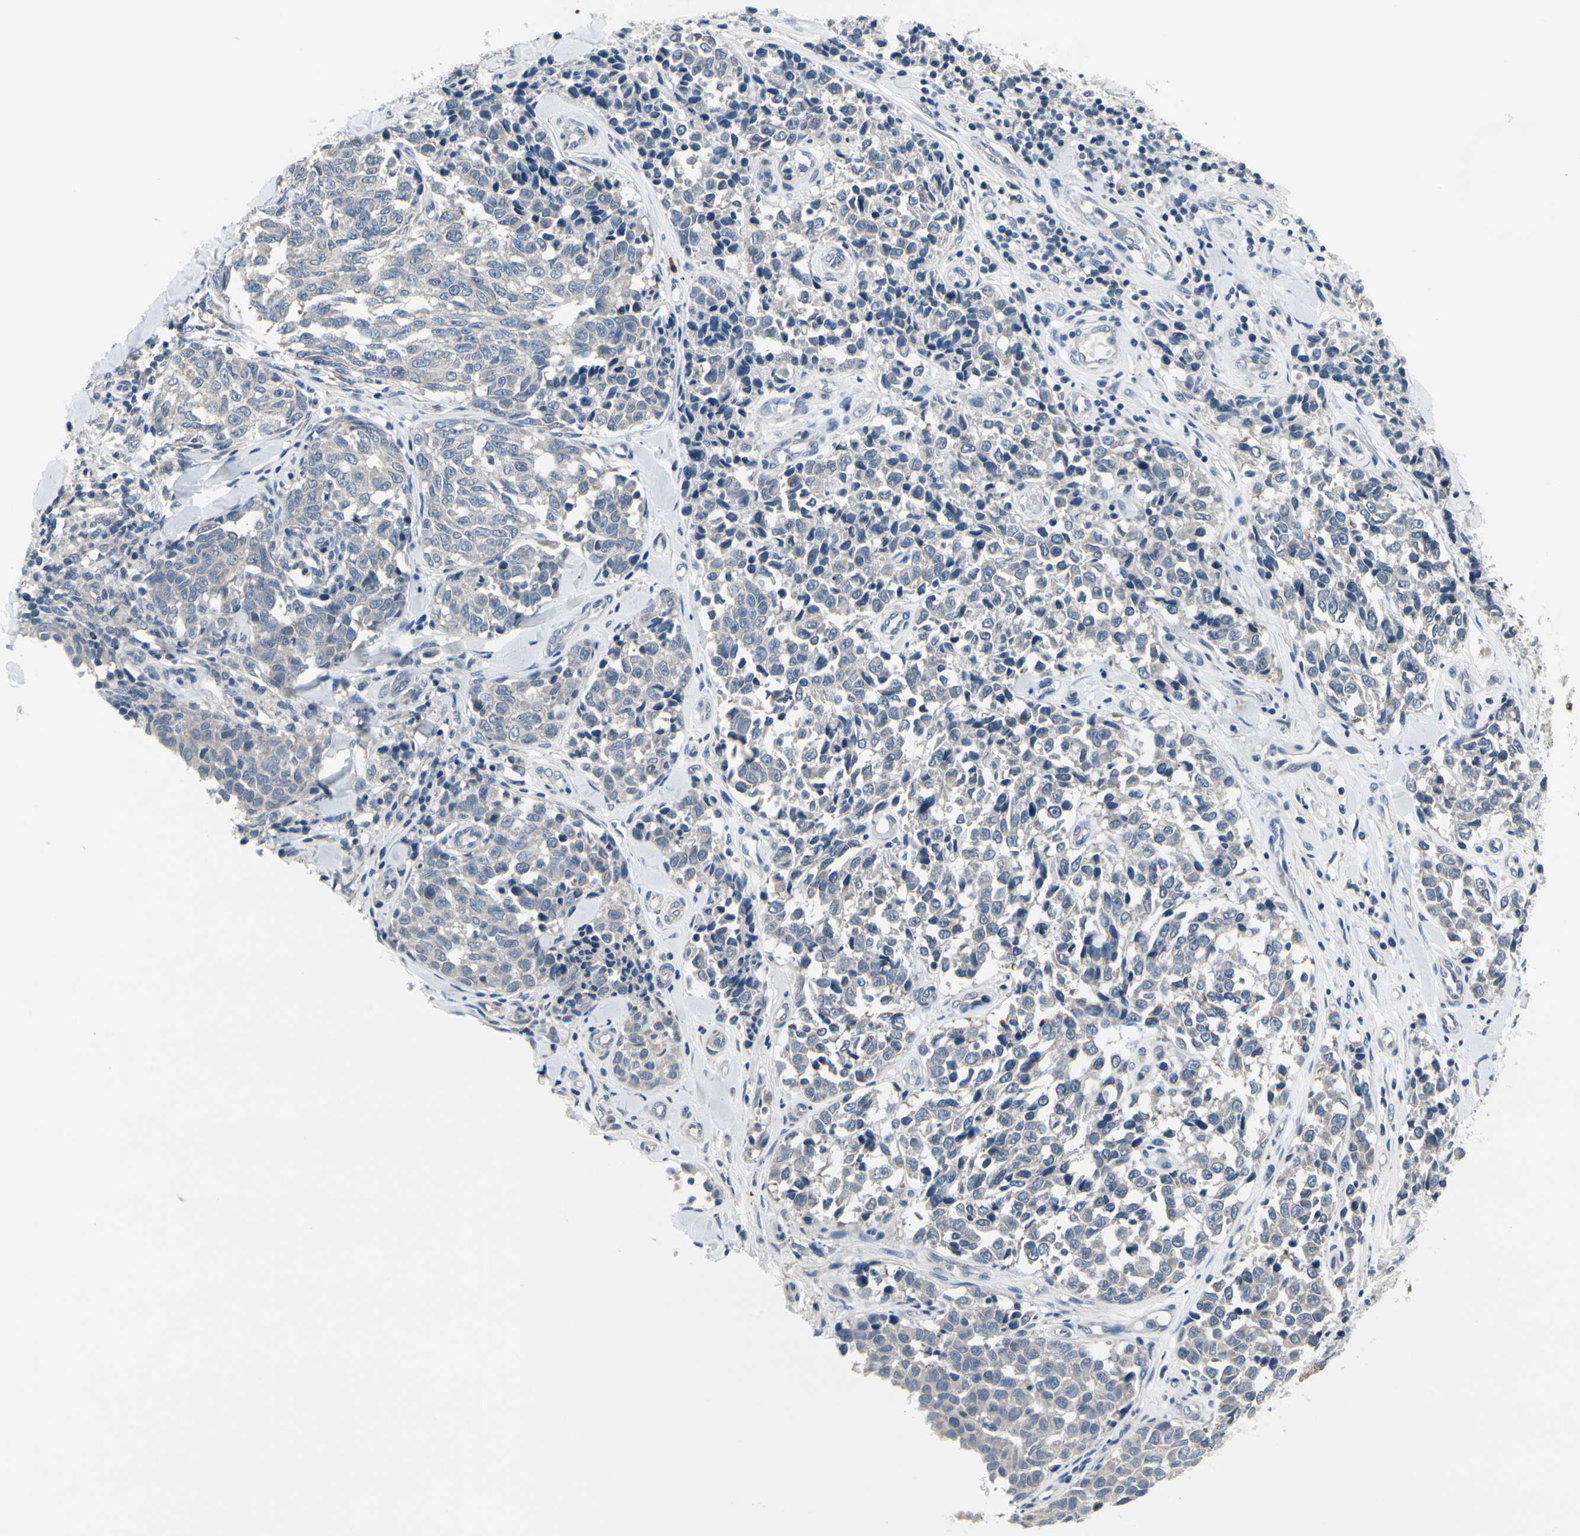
{"staining": {"intensity": "negative", "quantity": "none", "location": "none"}, "tissue": "melanoma", "cell_type": "Tumor cells", "image_type": "cancer", "snomed": [{"axis": "morphology", "description": "Malignant melanoma, NOS"}, {"axis": "topography", "description": "Skin"}], "caption": "There is no significant staining in tumor cells of melanoma.", "gene": "SELENOK", "patient": {"sex": "female", "age": 64}}